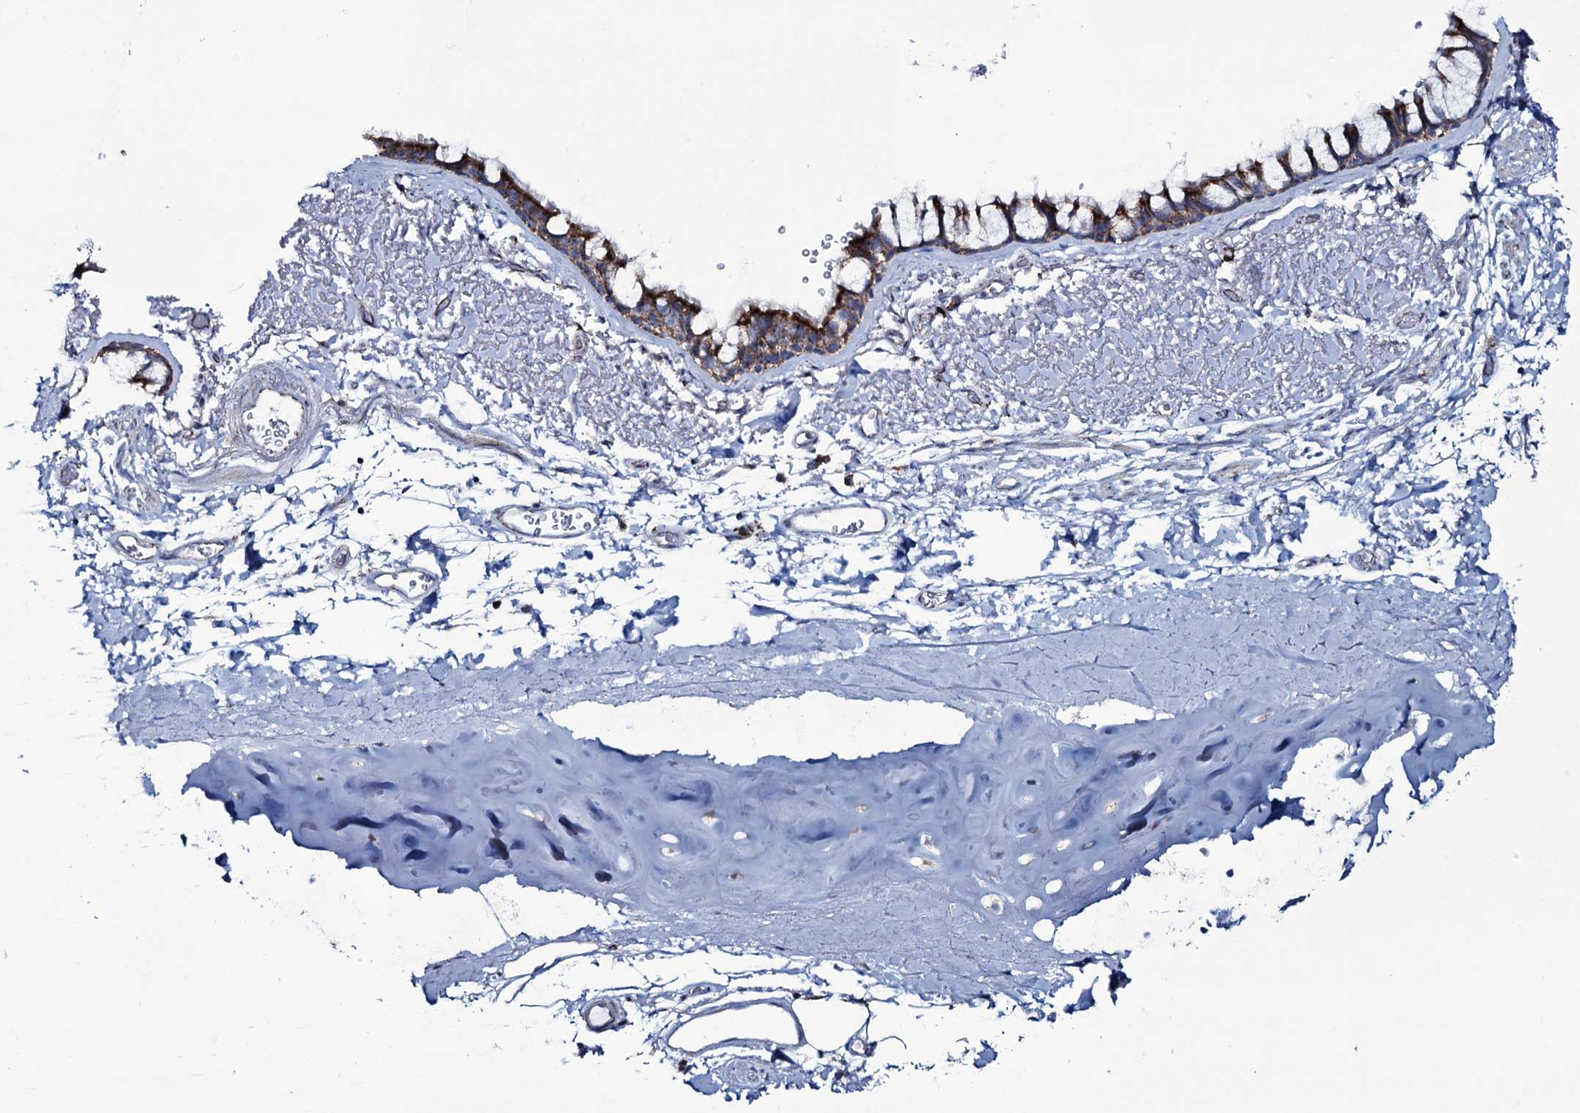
{"staining": {"intensity": "strong", "quantity": ">75%", "location": "cytoplasmic/membranous"}, "tissue": "bronchus", "cell_type": "Respiratory epithelial cells", "image_type": "normal", "snomed": [{"axis": "morphology", "description": "Normal tissue, NOS"}, {"axis": "topography", "description": "Bronchus"}], "caption": "Immunohistochemical staining of normal bronchus reveals >75% levels of strong cytoplasmic/membranous protein staining in about >75% of respiratory epithelial cells.", "gene": "MRPS35", "patient": {"sex": "male", "age": 65}}